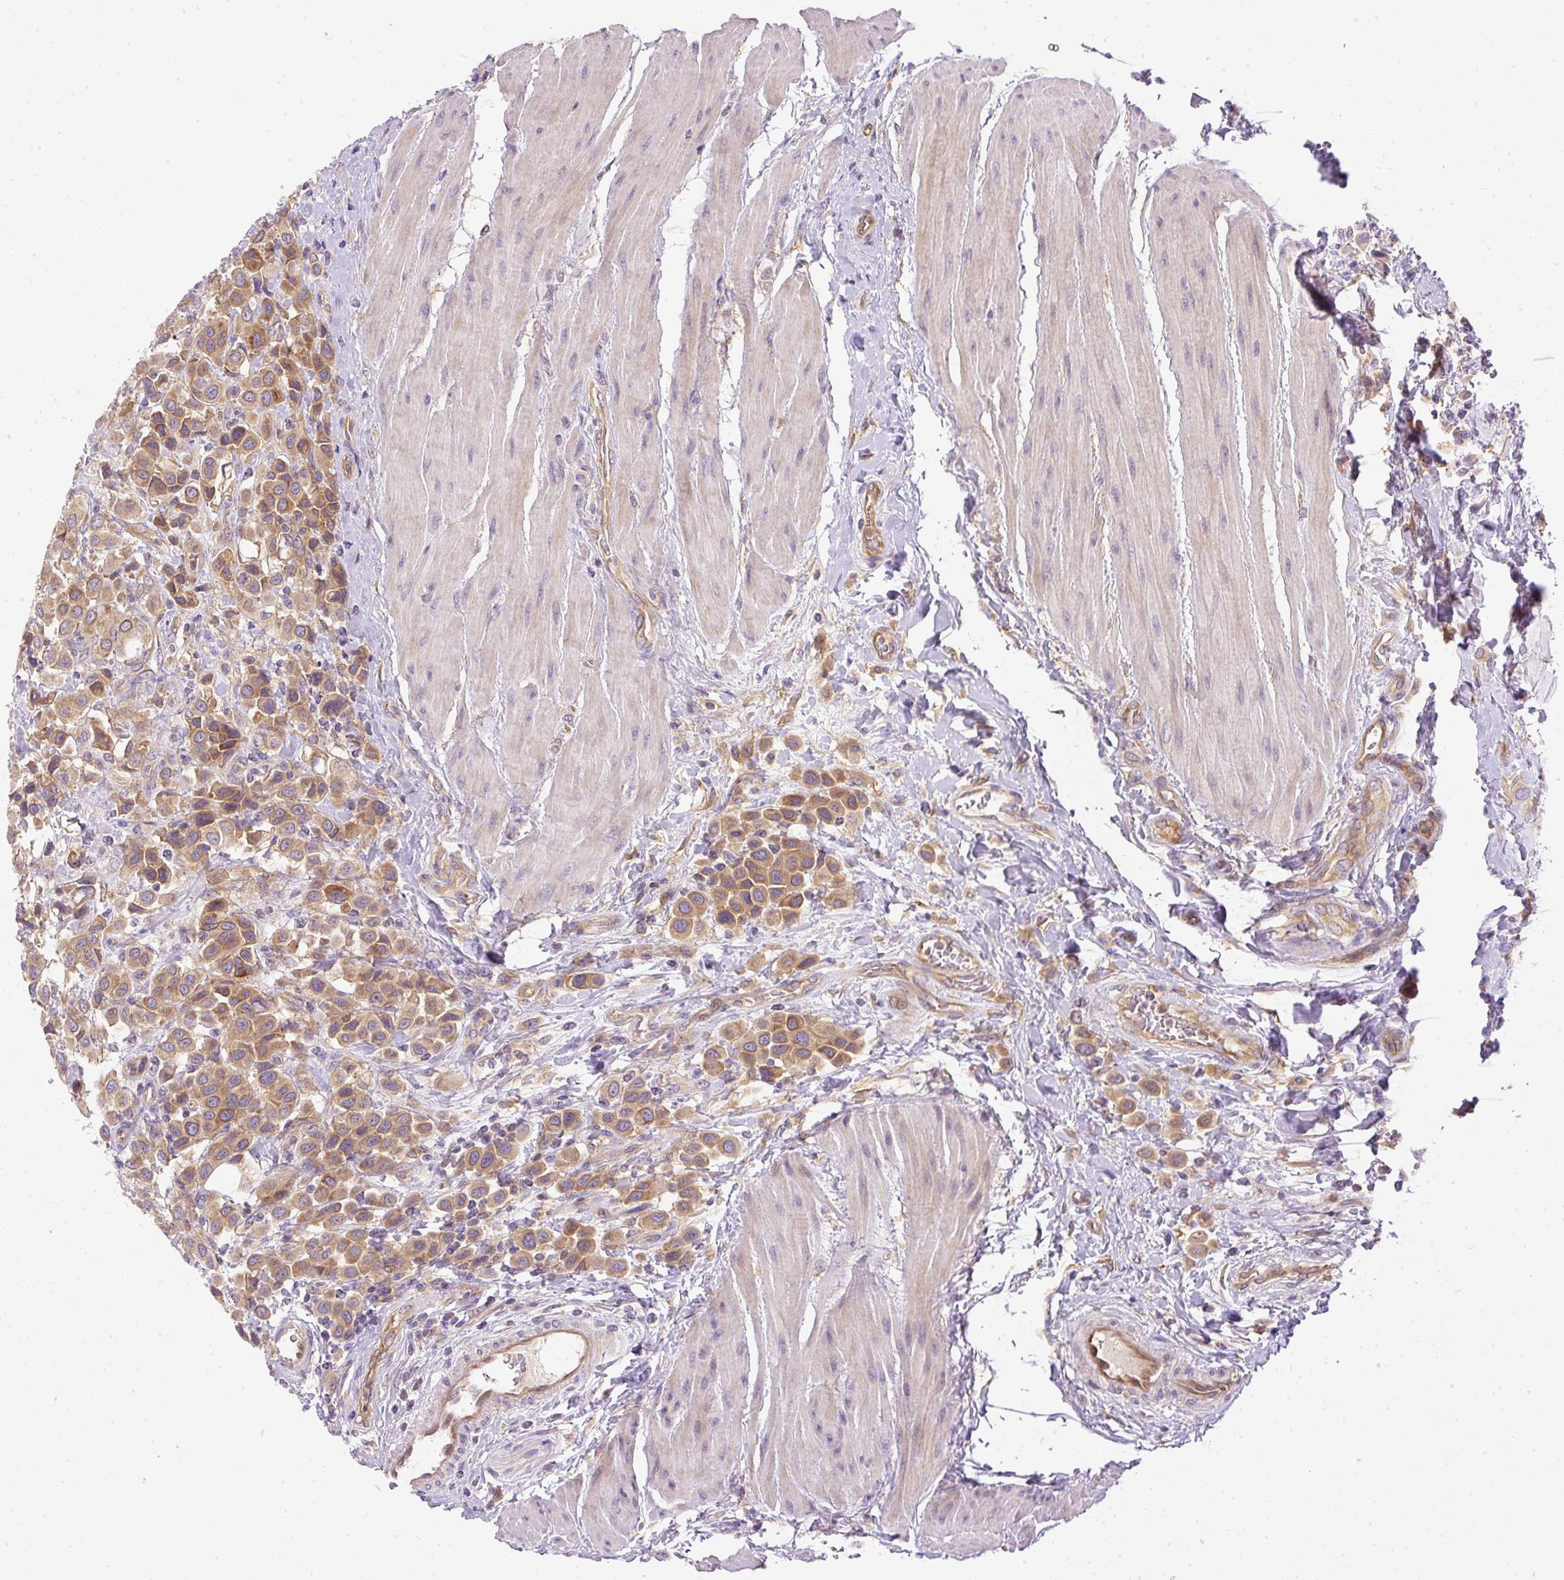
{"staining": {"intensity": "moderate", "quantity": ">75%", "location": "cytoplasmic/membranous"}, "tissue": "urothelial cancer", "cell_type": "Tumor cells", "image_type": "cancer", "snomed": [{"axis": "morphology", "description": "Urothelial carcinoma, High grade"}, {"axis": "topography", "description": "Urinary bladder"}], "caption": "The immunohistochemical stain highlights moderate cytoplasmic/membranous staining in tumor cells of urothelial carcinoma (high-grade) tissue.", "gene": "DAPK1", "patient": {"sex": "male", "age": 50}}